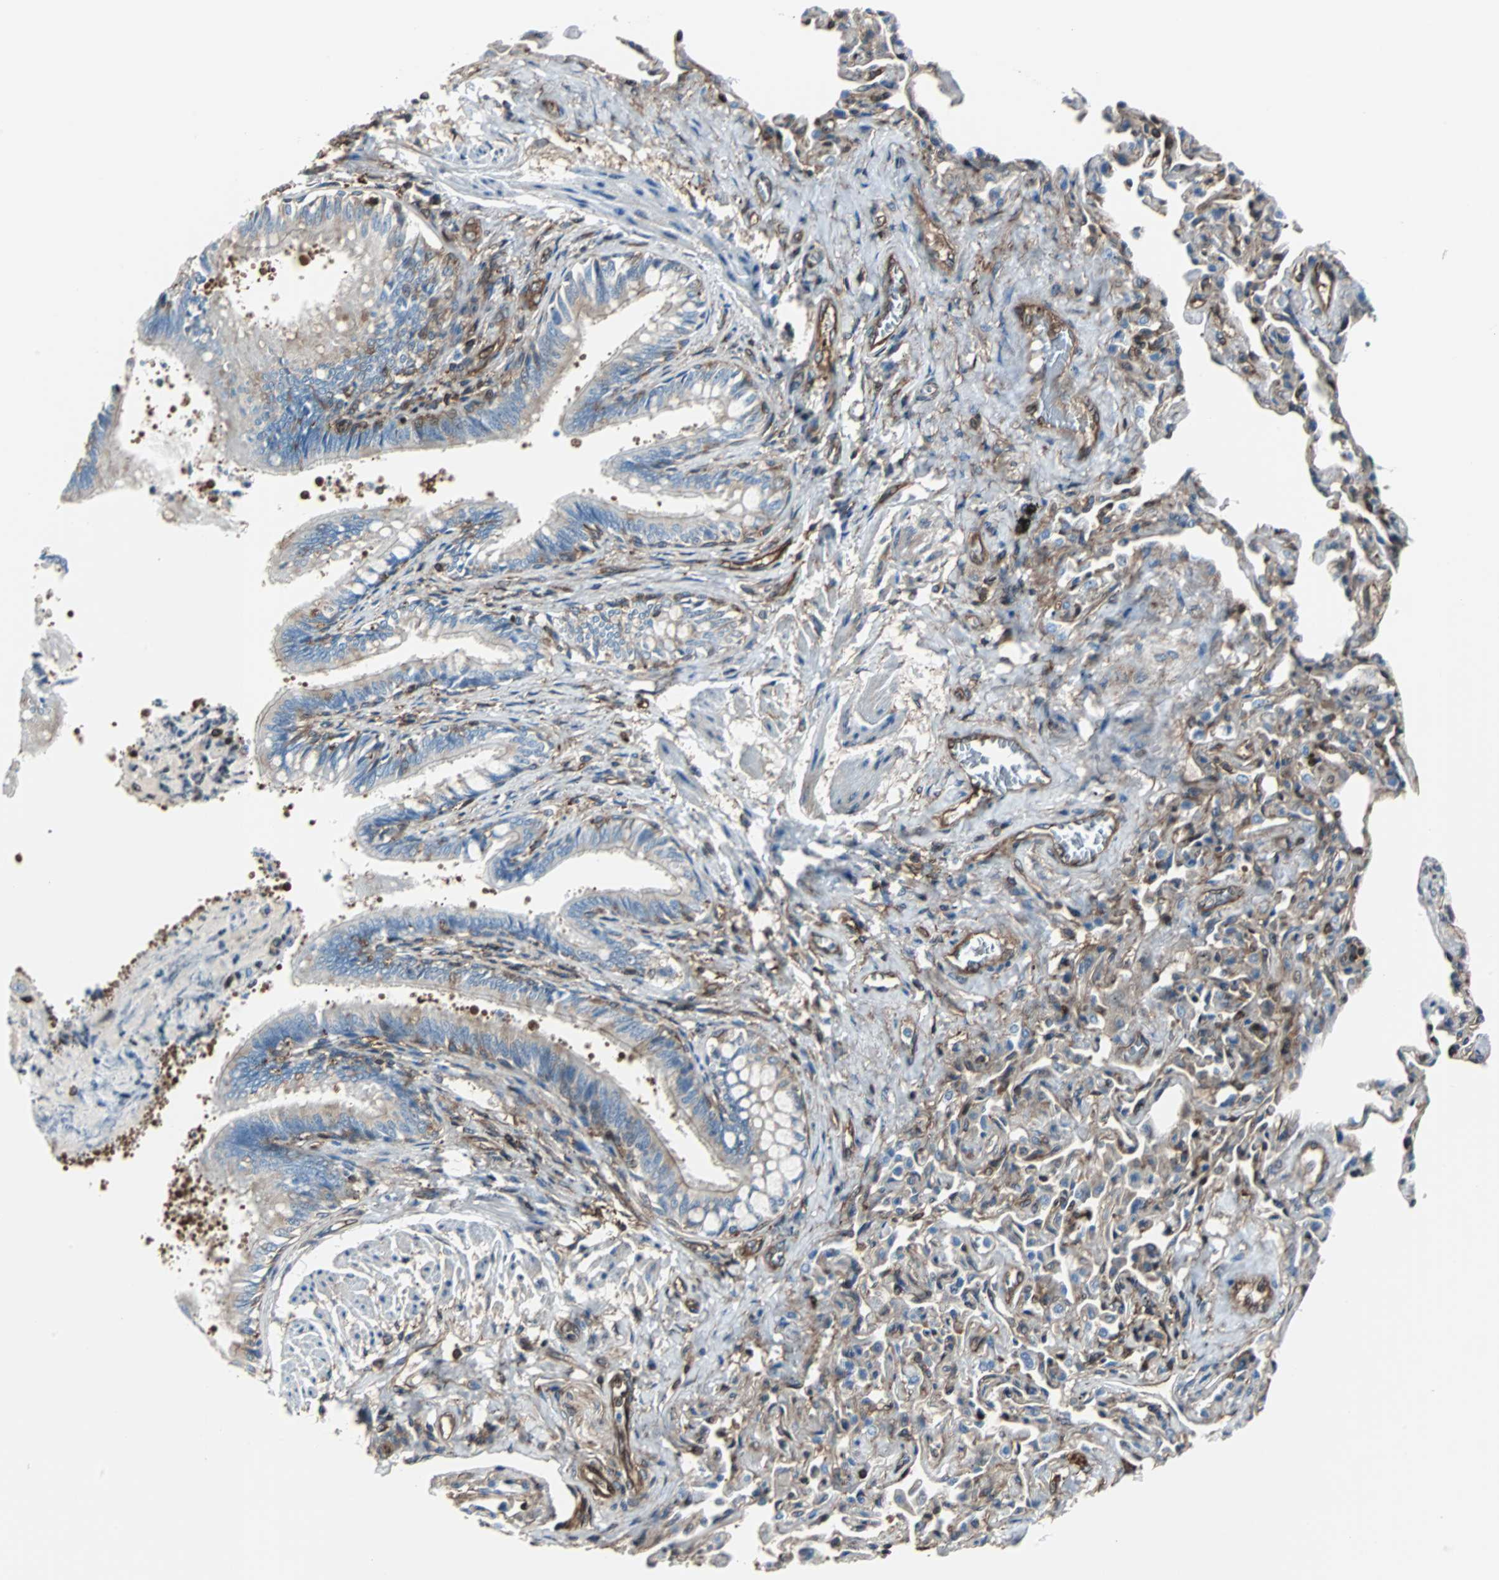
{"staining": {"intensity": "weak", "quantity": ">75%", "location": "cytoplasmic/membranous"}, "tissue": "bronchus", "cell_type": "Respiratory epithelial cells", "image_type": "normal", "snomed": [{"axis": "morphology", "description": "Normal tissue, NOS"}, {"axis": "topography", "description": "Lung"}], "caption": "IHC photomicrograph of unremarkable human bronchus stained for a protein (brown), which displays low levels of weak cytoplasmic/membranous staining in about >75% of respiratory epithelial cells.", "gene": "RELA", "patient": {"sex": "male", "age": 64}}